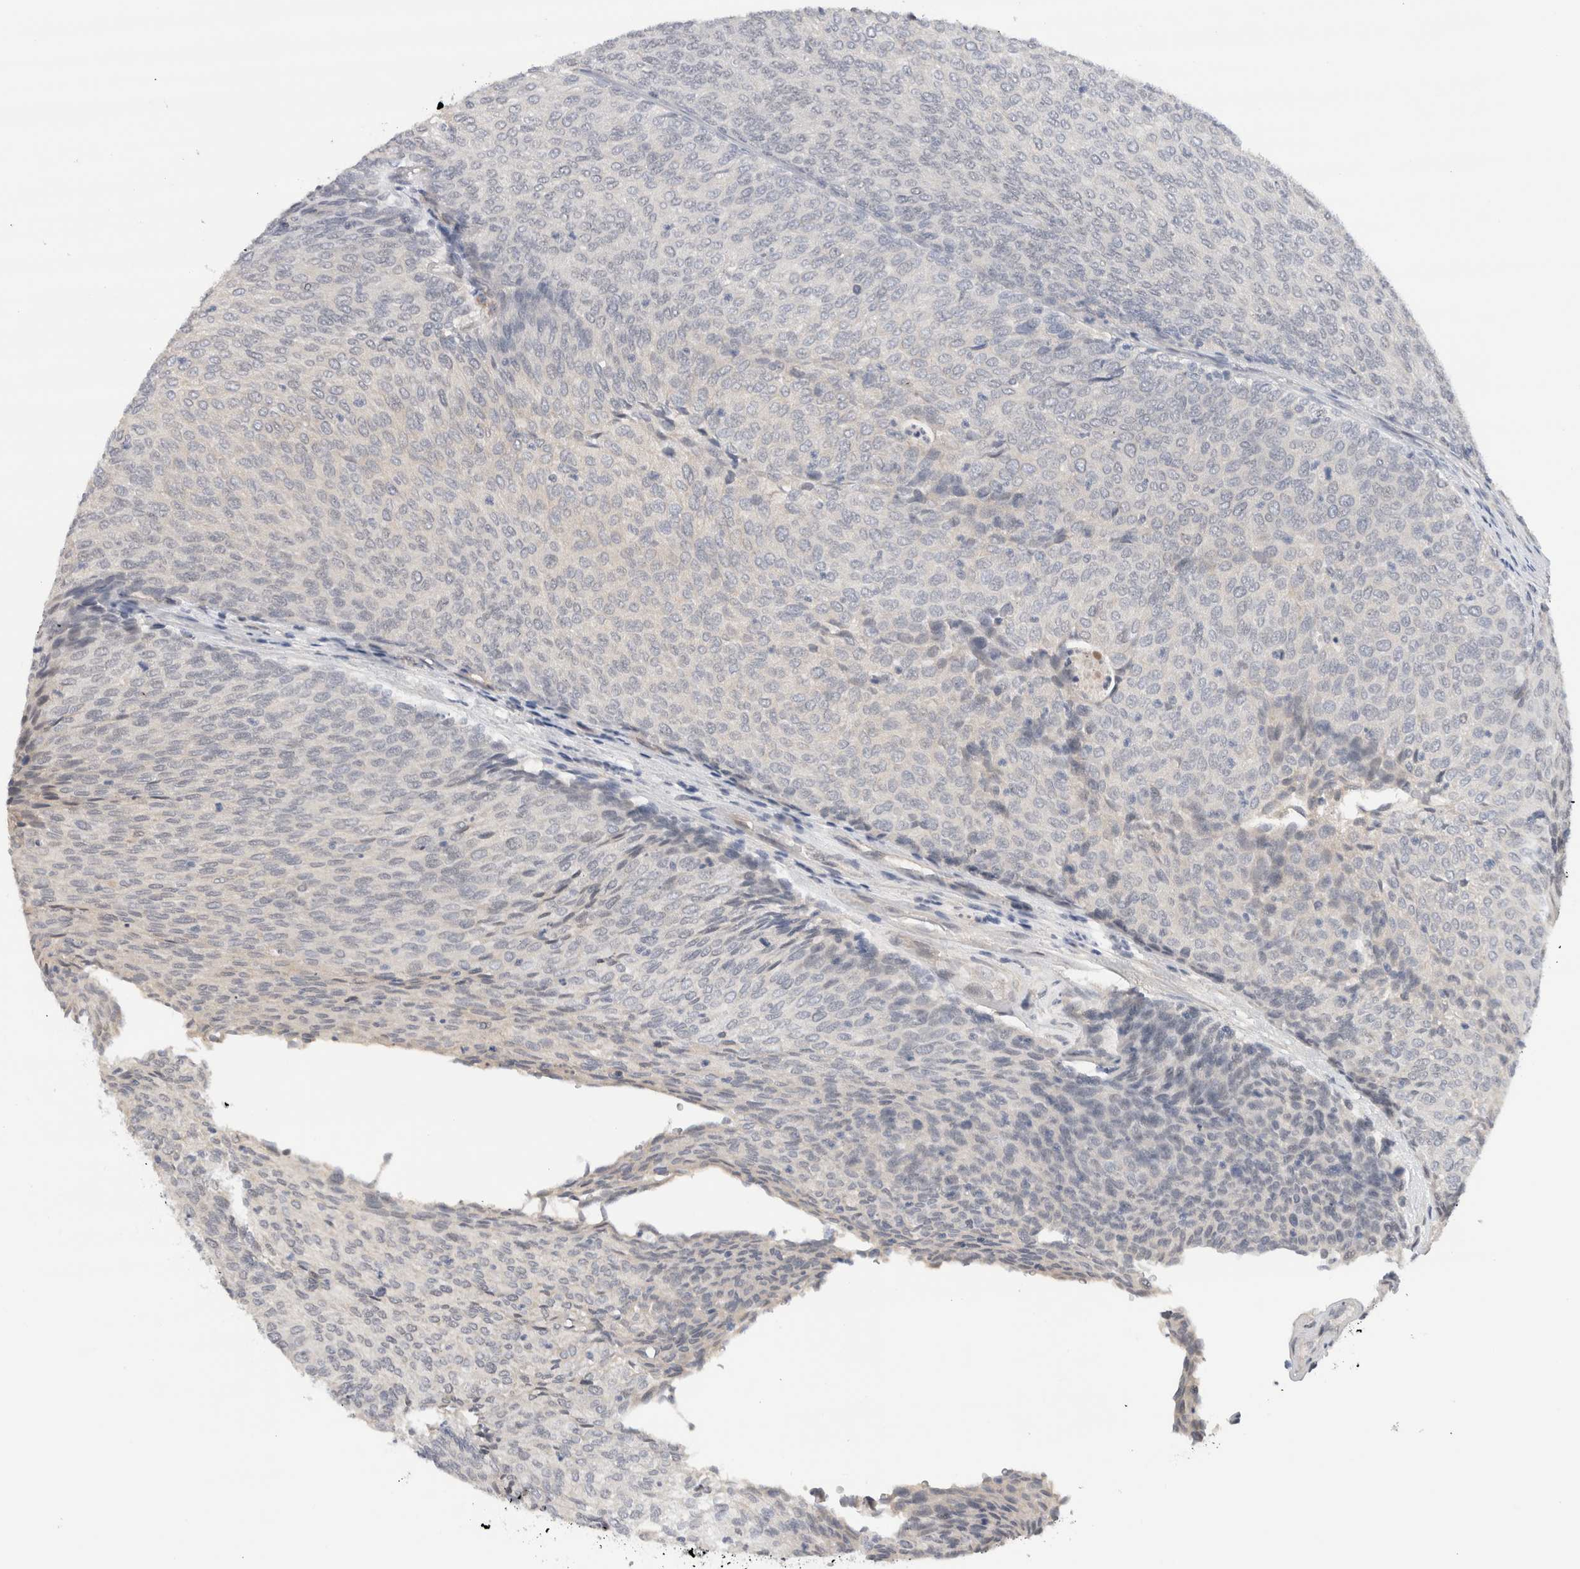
{"staining": {"intensity": "negative", "quantity": "none", "location": "none"}, "tissue": "urothelial cancer", "cell_type": "Tumor cells", "image_type": "cancer", "snomed": [{"axis": "morphology", "description": "Urothelial carcinoma, Low grade"}, {"axis": "topography", "description": "Urinary bladder"}], "caption": "Tumor cells are negative for protein expression in human low-grade urothelial carcinoma.", "gene": "HCN3", "patient": {"sex": "female", "age": 79}}